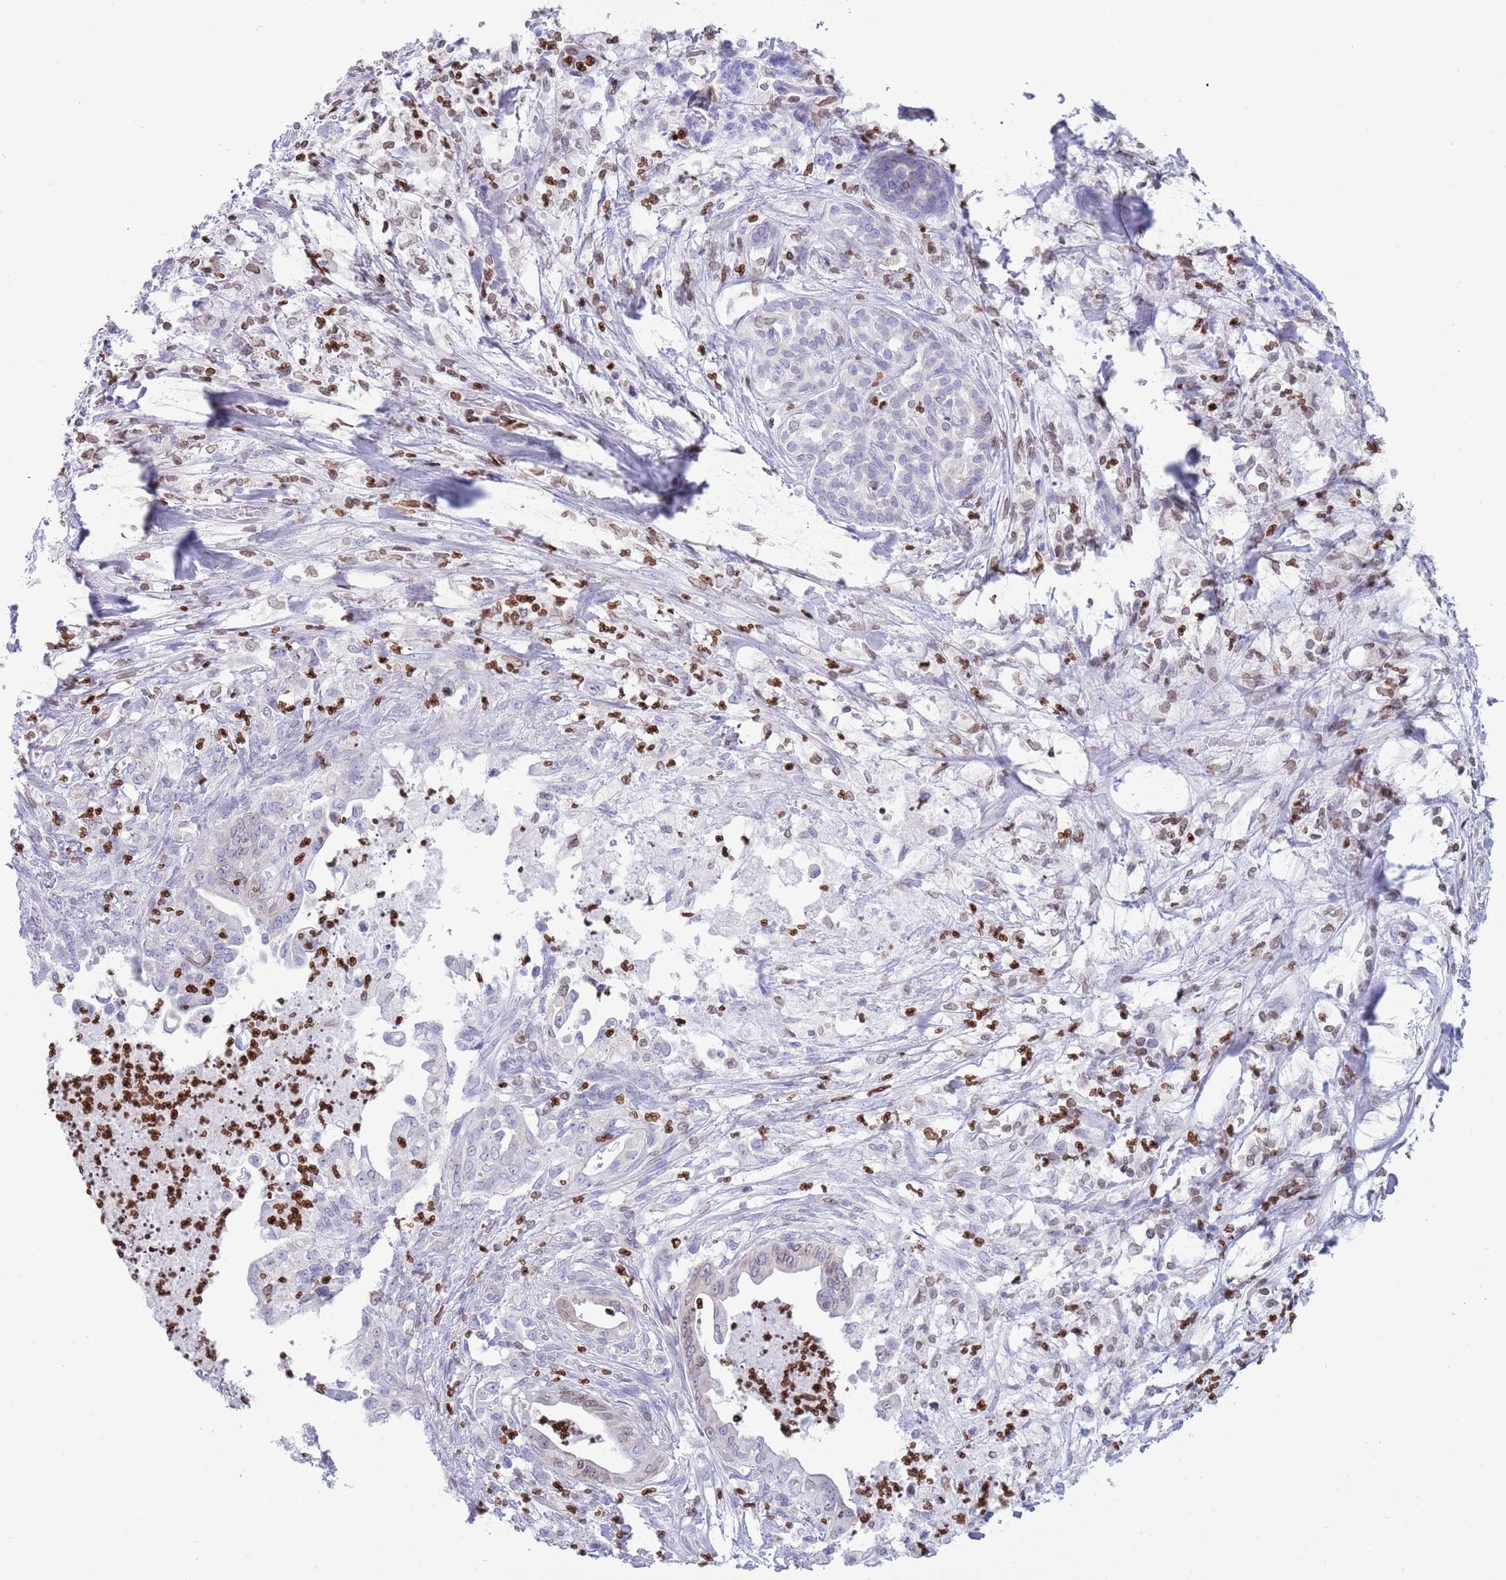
{"staining": {"intensity": "moderate", "quantity": "<25%", "location": "cytoplasmic/membranous,nuclear"}, "tissue": "pancreatic cancer", "cell_type": "Tumor cells", "image_type": "cancer", "snomed": [{"axis": "morphology", "description": "Adenocarcinoma, NOS"}, {"axis": "topography", "description": "Pancreas"}], "caption": "The micrograph shows a brown stain indicating the presence of a protein in the cytoplasmic/membranous and nuclear of tumor cells in adenocarcinoma (pancreatic).", "gene": "LBR", "patient": {"sex": "male", "age": 58}}